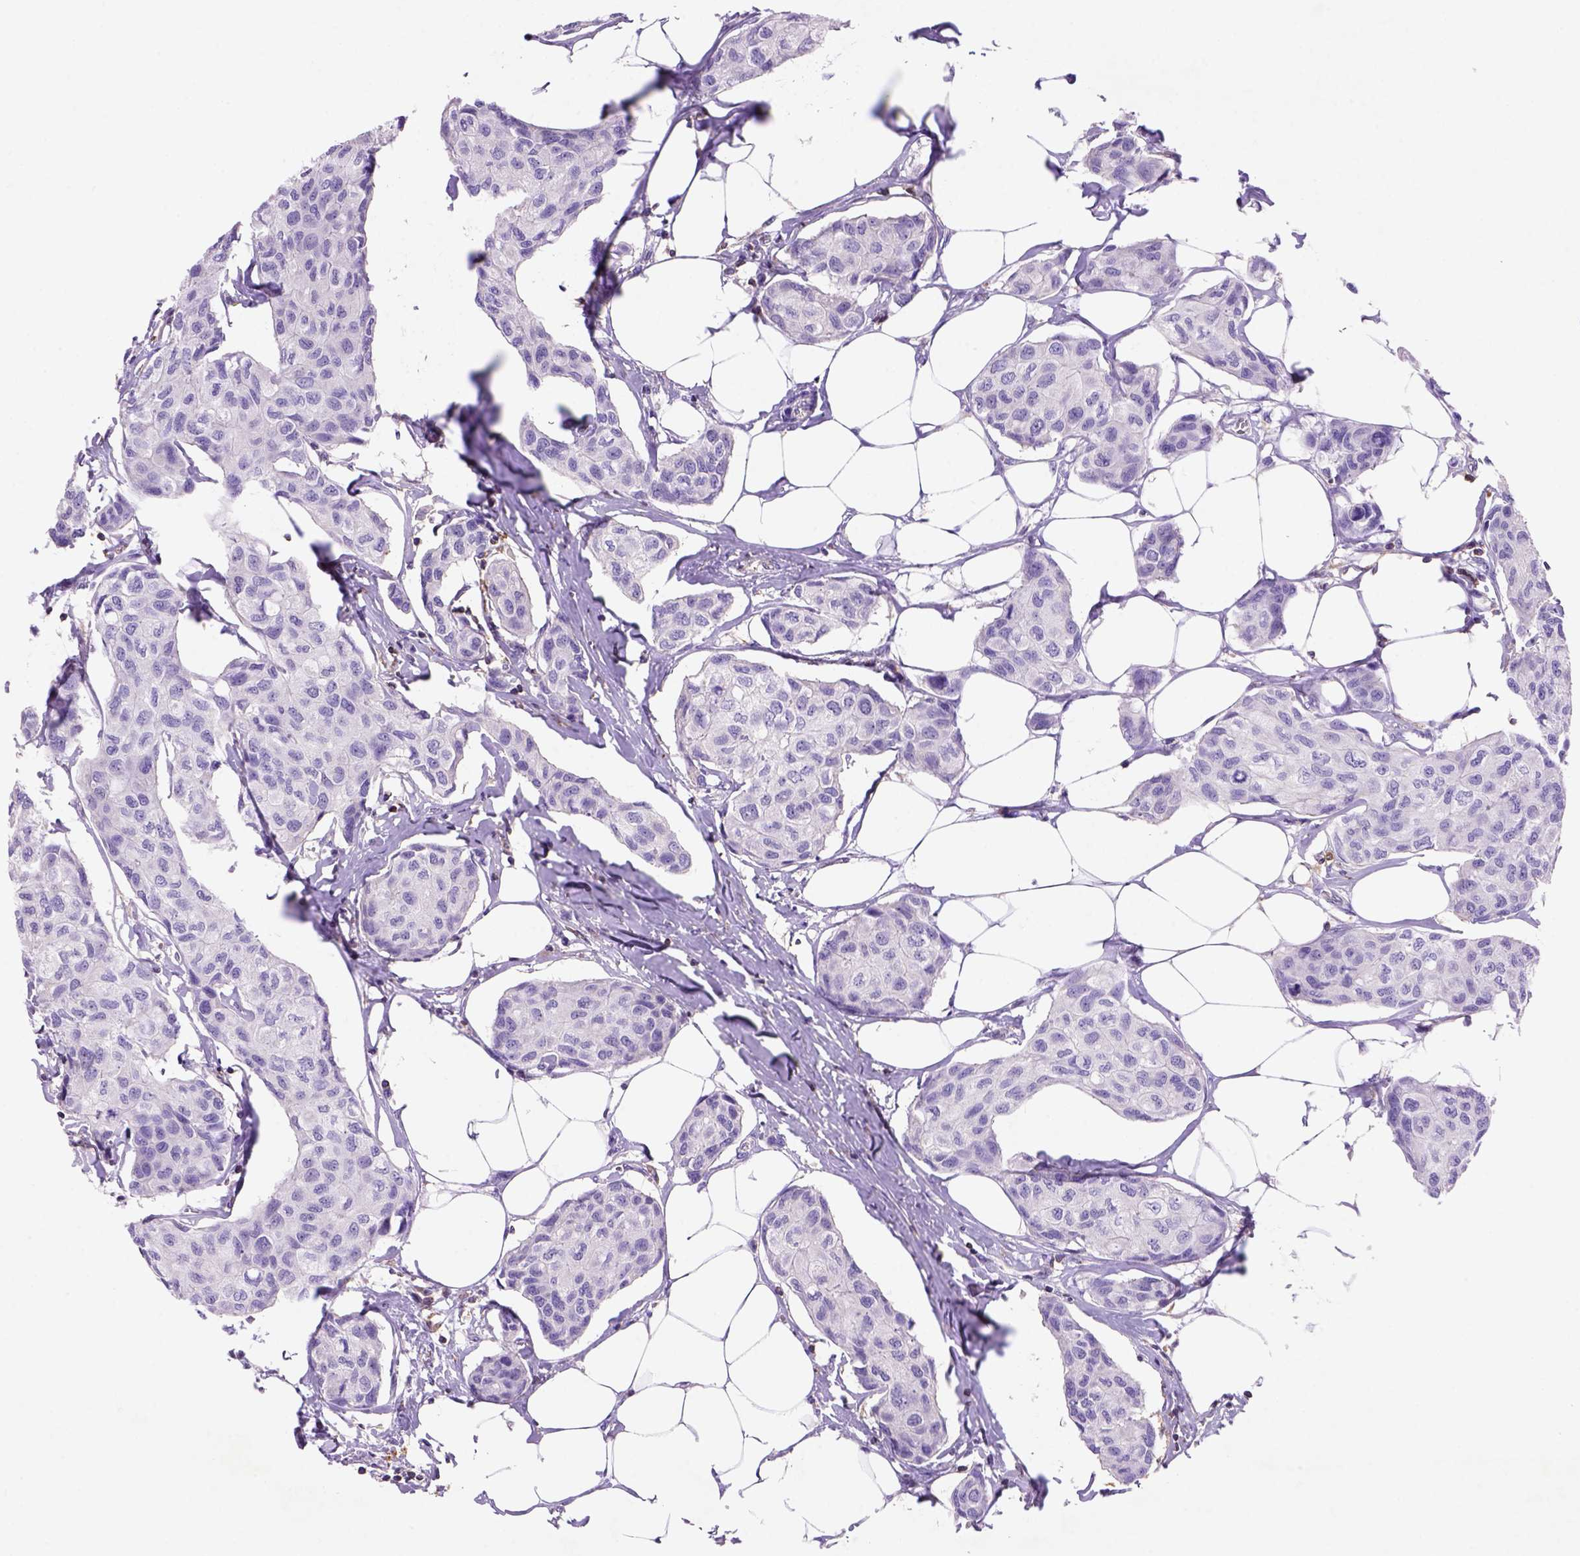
{"staining": {"intensity": "negative", "quantity": "none", "location": "none"}, "tissue": "breast cancer", "cell_type": "Tumor cells", "image_type": "cancer", "snomed": [{"axis": "morphology", "description": "Duct carcinoma"}, {"axis": "topography", "description": "Breast"}], "caption": "DAB (3,3'-diaminobenzidine) immunohistochemical staining of human breast infiltrating ductal carcinoma reveals no significant positivity in tumor cells.", "gene": "INPP5D", "patient": {"sex": "female", "age": 80}}